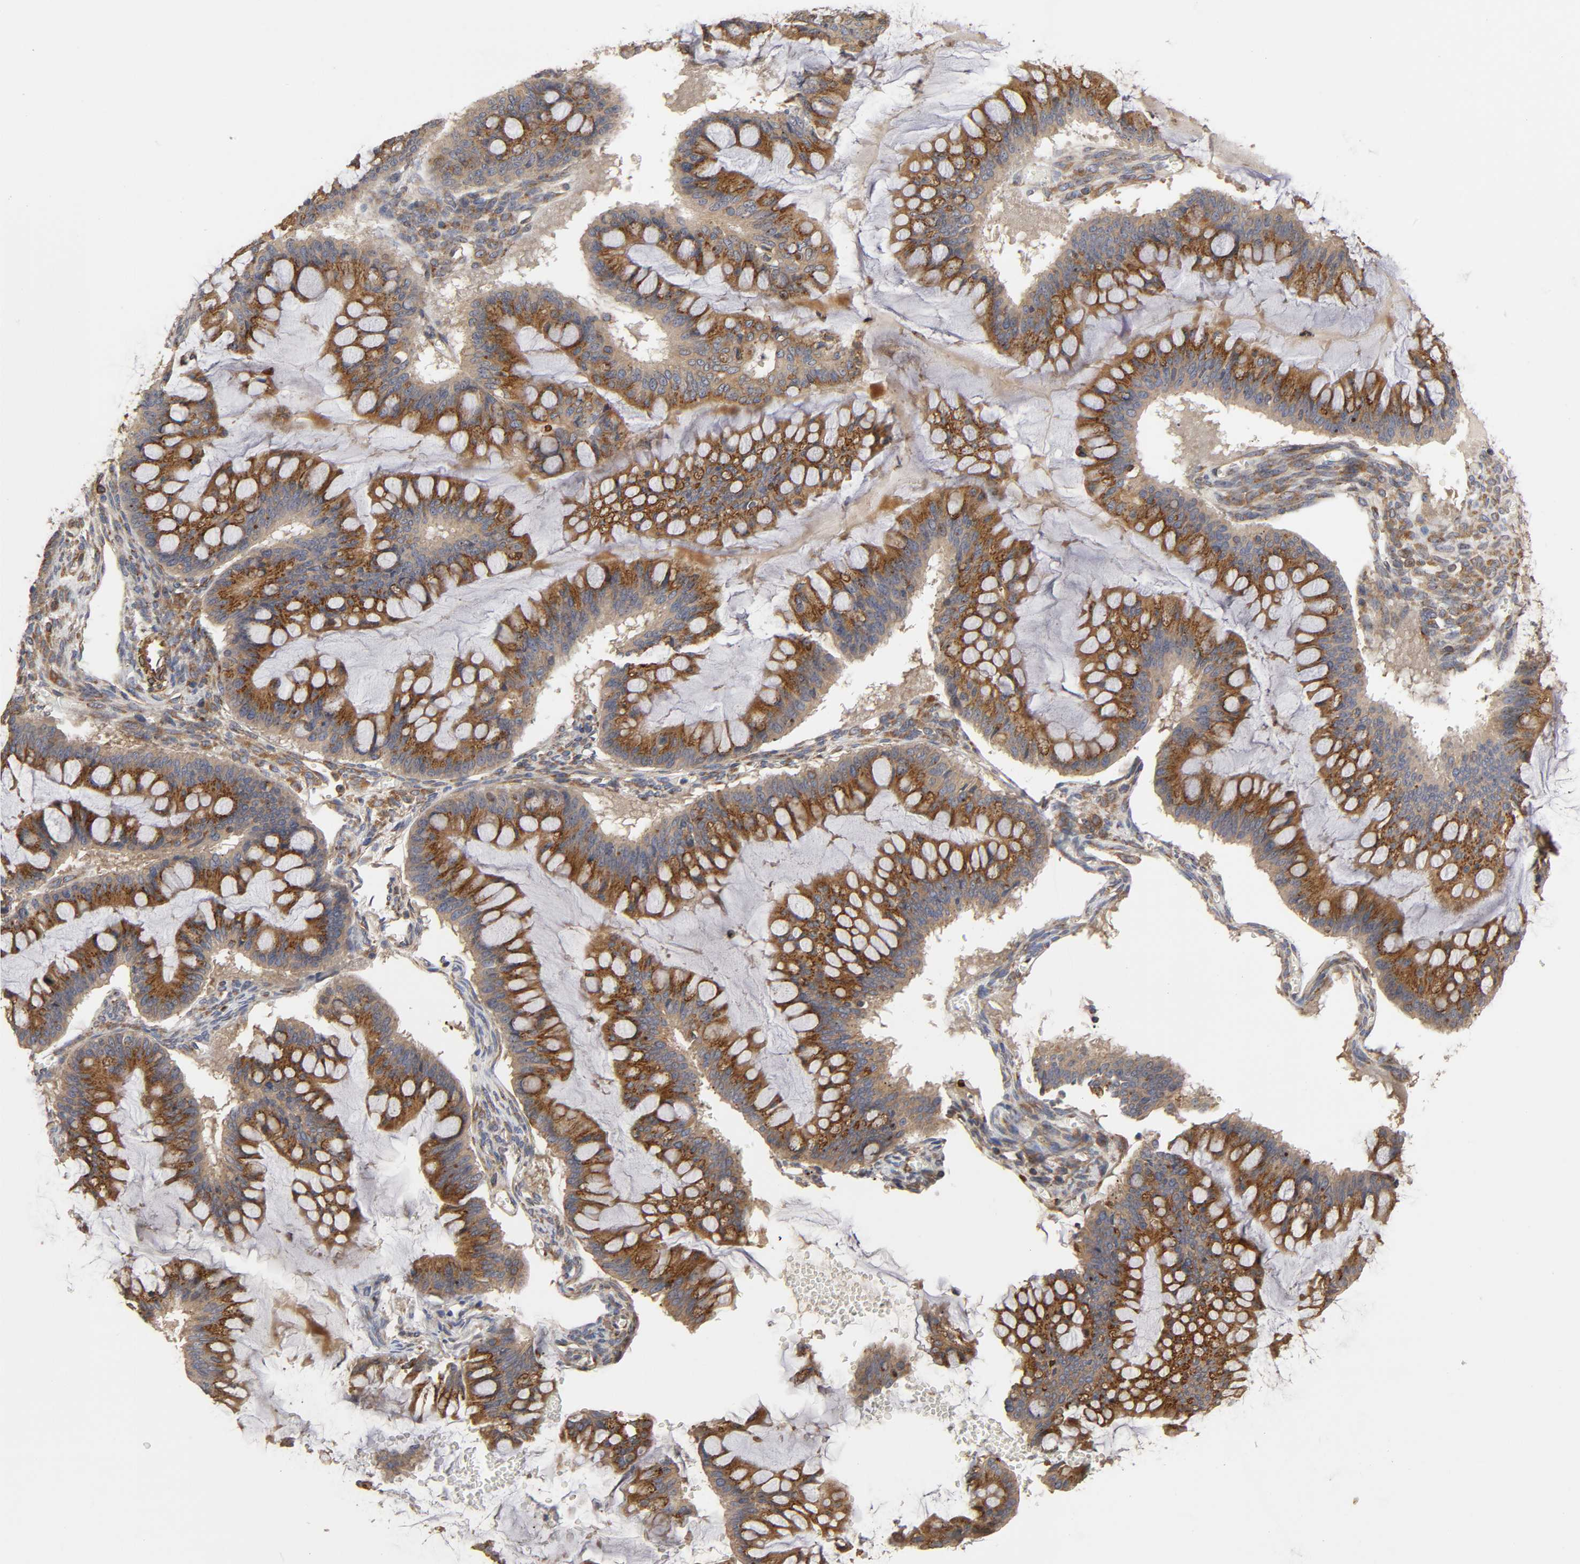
{"staining": {"intensity": "strong", "quantity": ">75%", "location": "cytoplasmic/membranous"}, "tissue": "ovarian cancer", "cell_type": "Tumor cells", "image_type": "cancer", "snomed": [{"axis": "morphology", "description": "Cystadenocarcinoma, mucinous, NOS"}, {"axis": "topography", "description": "Ovary"}], "caption": "Immunohistochemical staining of ovarian cancer (mucinous cystadenocarcinoma) displays high levels of strong cytoplasmic/membranous protein staining in approximately >75% of tumor cells. (Brightfield microscopy of DAB IHC at high magnification).", "gene": "GNPTG", "patient": {"sex": "female", "age": 73}}